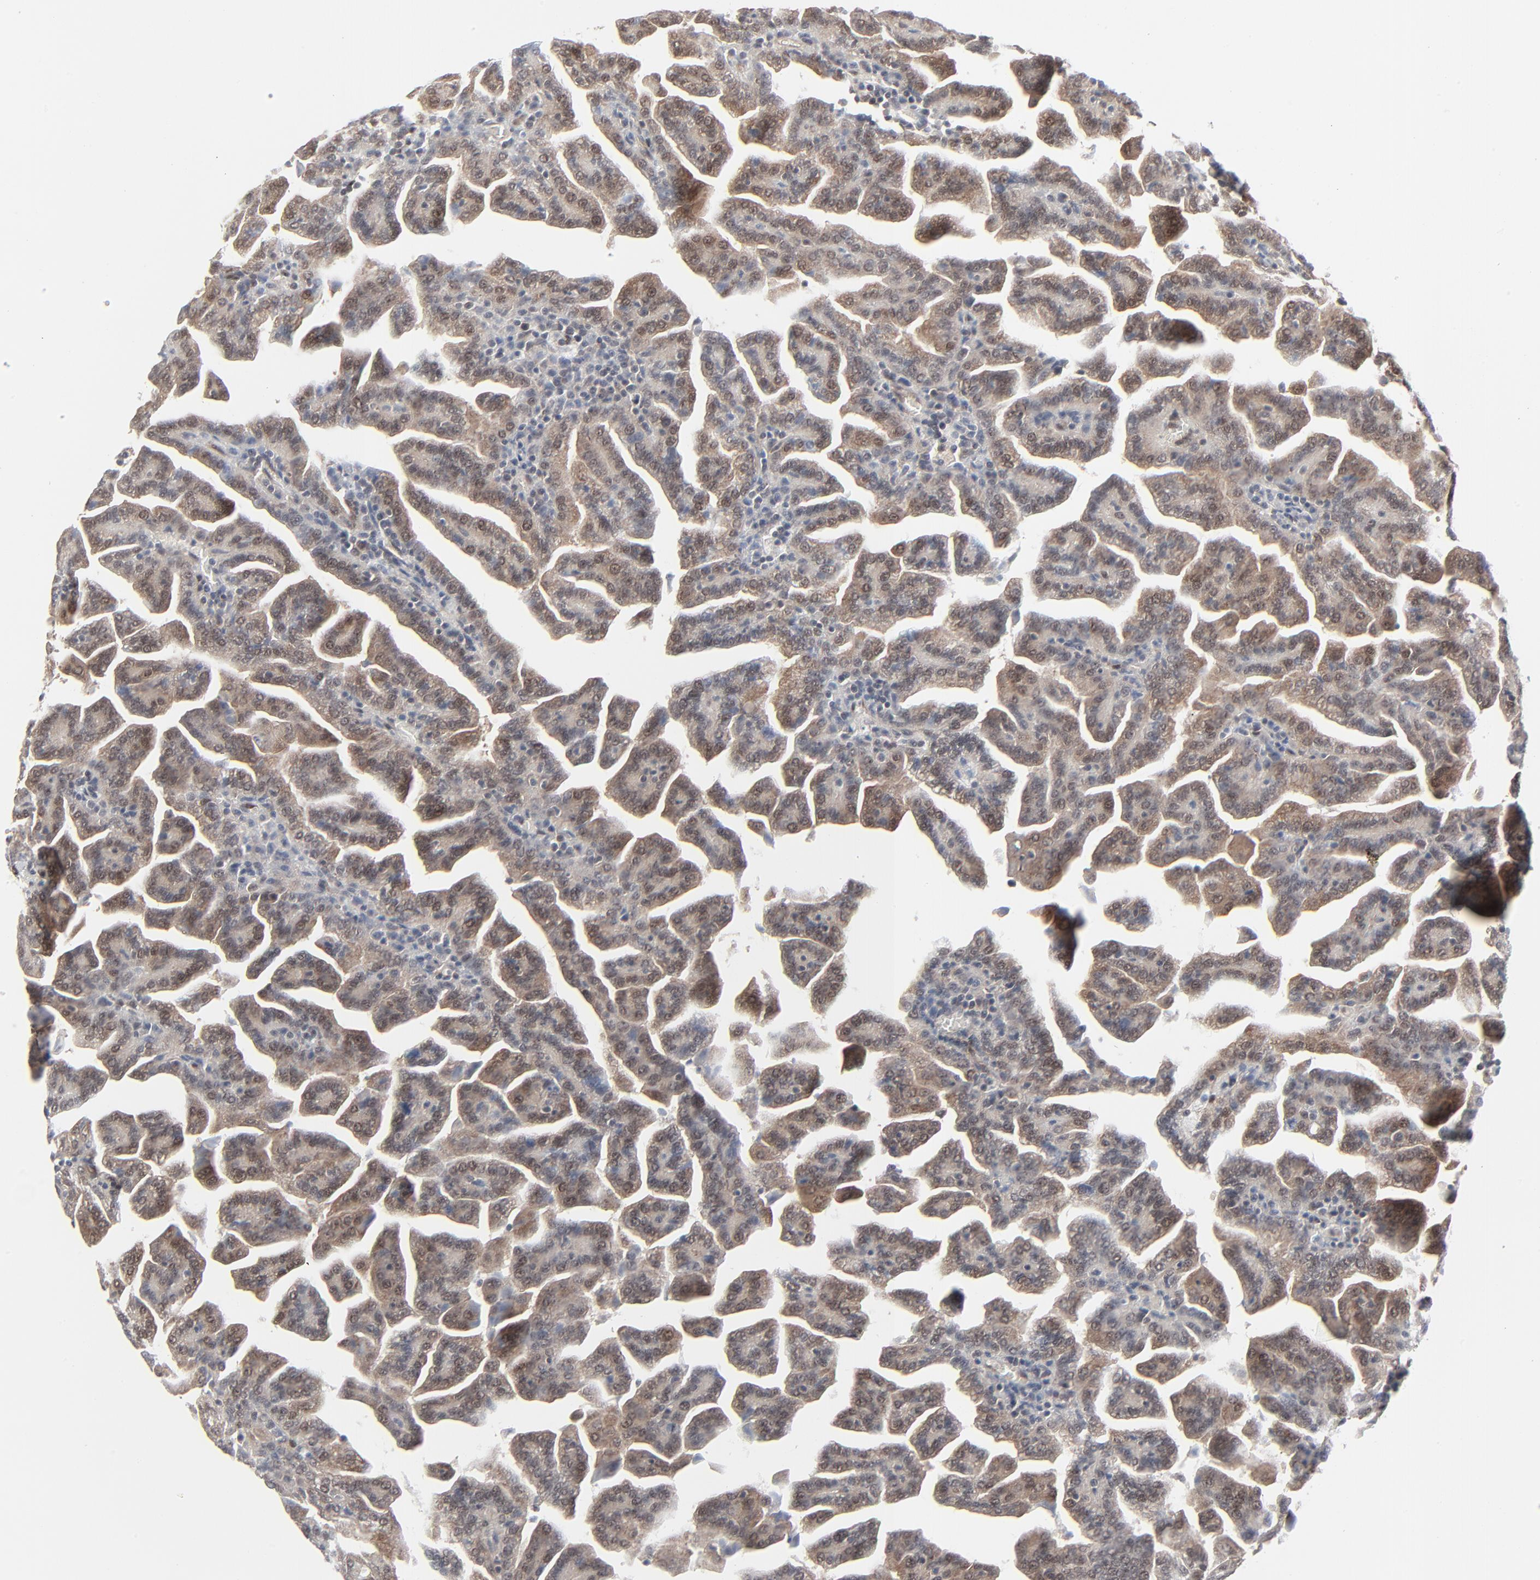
{"staining": {"intensity": "weak", "quantity": "25%-75%", "location": "cytoplasmic/membranous,nuclear"}, "tissue": "renal cancer", "cell_type": "Tumor cells", "image_type": "cancer", "snomed": [{"axis": "morphology", "description": "Adenocarcinoma, NOS"}, {"axis": "topography", "description": "Kidney"}], "caption": "A low amount of weak cytoplasmic/membranous and nuclear expression is identified in about 25%-75% of tumor cells in adenocarcinoma (renal) tissue. (DAB IHC, brown staining for protein, blue staining for nuclei).", "gene": "AKT1", "patient": {"sex": "male", "age": 61}}